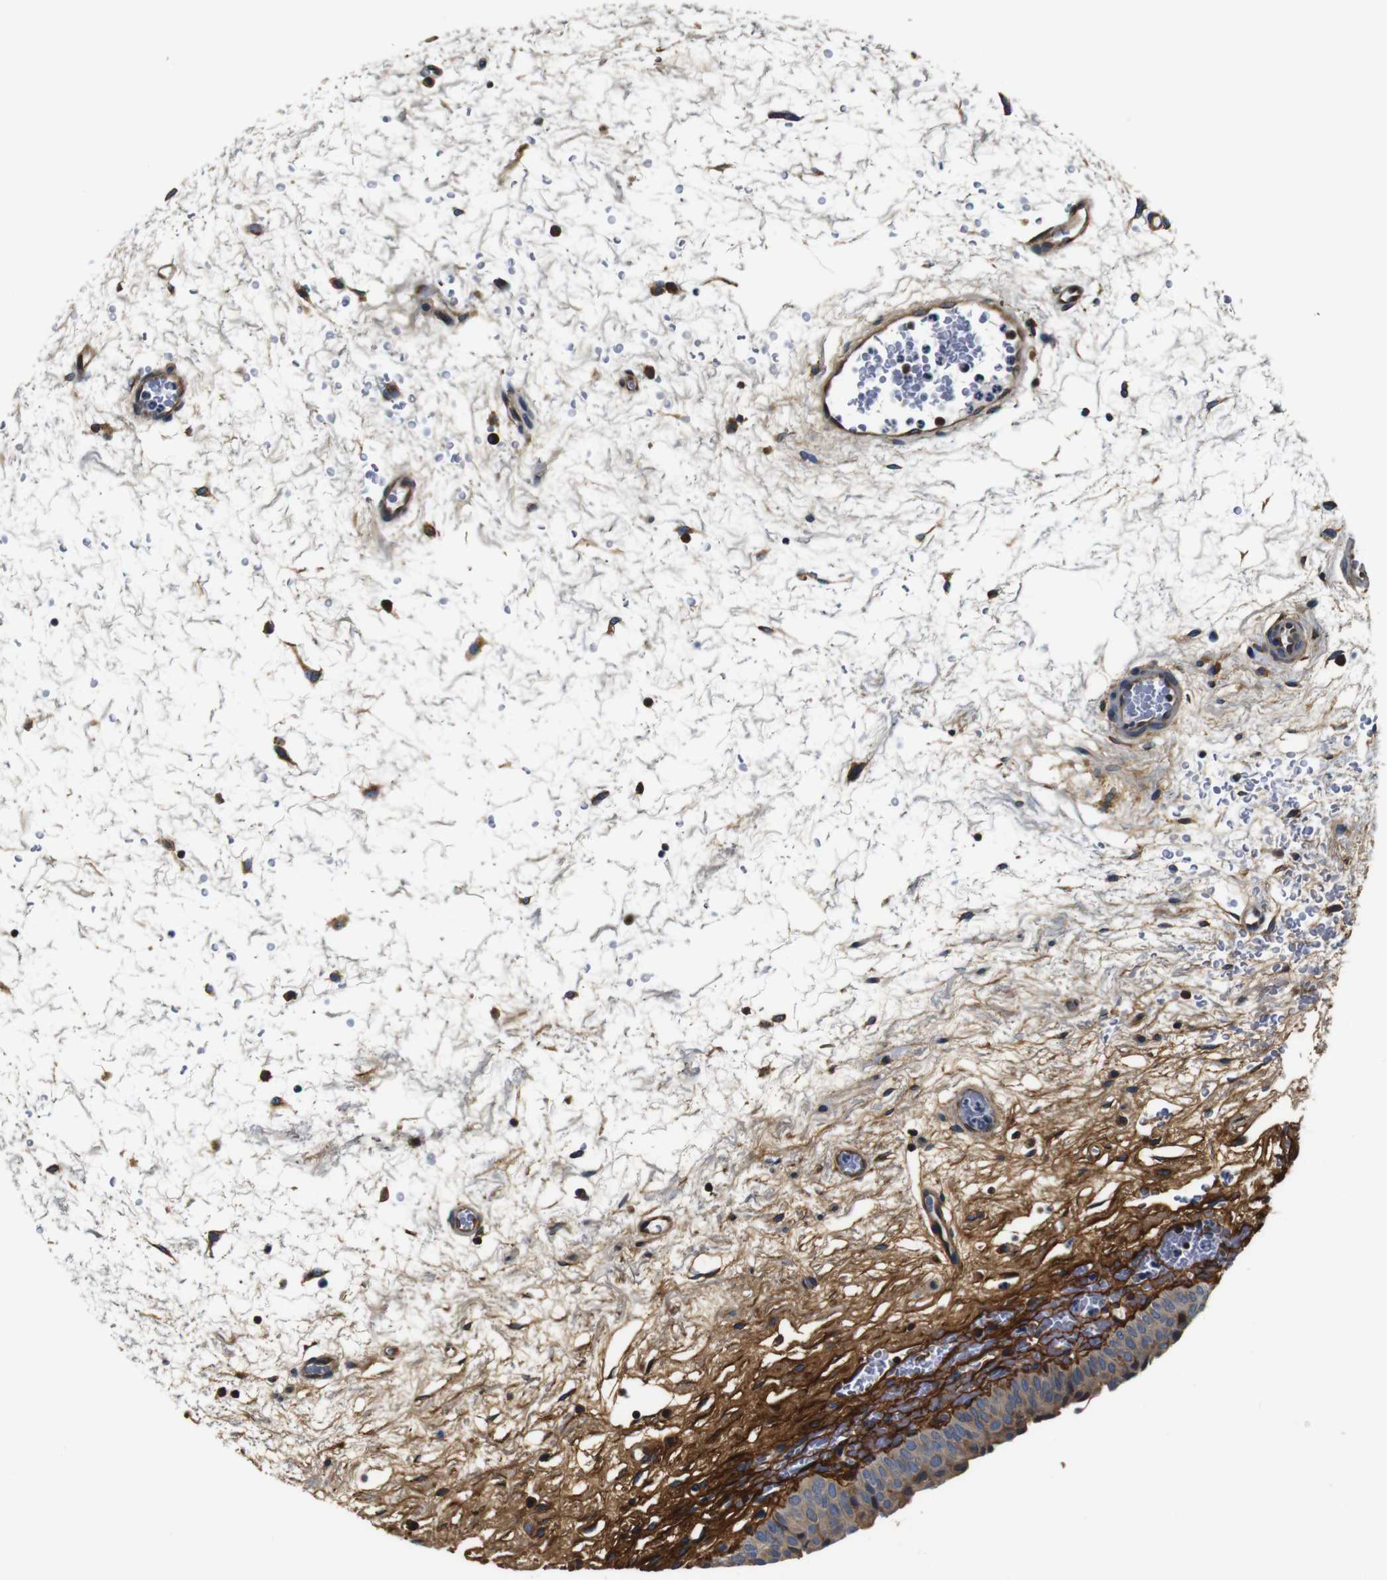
{"staining": {"intensity": "moderate", "quantity": "25%-75%", "location": "cytoplasmic/membranous"}, "tissue": "urinary bladder", "cell_type": "Urothelial cells", "image_type": "normal", "snomed": [{"axis": "morphology", "description": "Normal tissue, NOS"}, {"axis": "topography", "description": "Urinary bladder"}], "caption": "An immunohistochemistry photomicrograph of unremarkable tissue is shown. Protein staining in brown shows moderate cytoplasmic/membranous positivity in urinary bladder within urothelial cells. The staining was performed using DAB (3,3'-diaminobenzidine) to visualize the protein expression in brown, while the nuclei were stained in blue with hematoxylin (Magnification: 20x).", "gene": "COL1A1", "patient": {"sex": "male", "age": 46}}